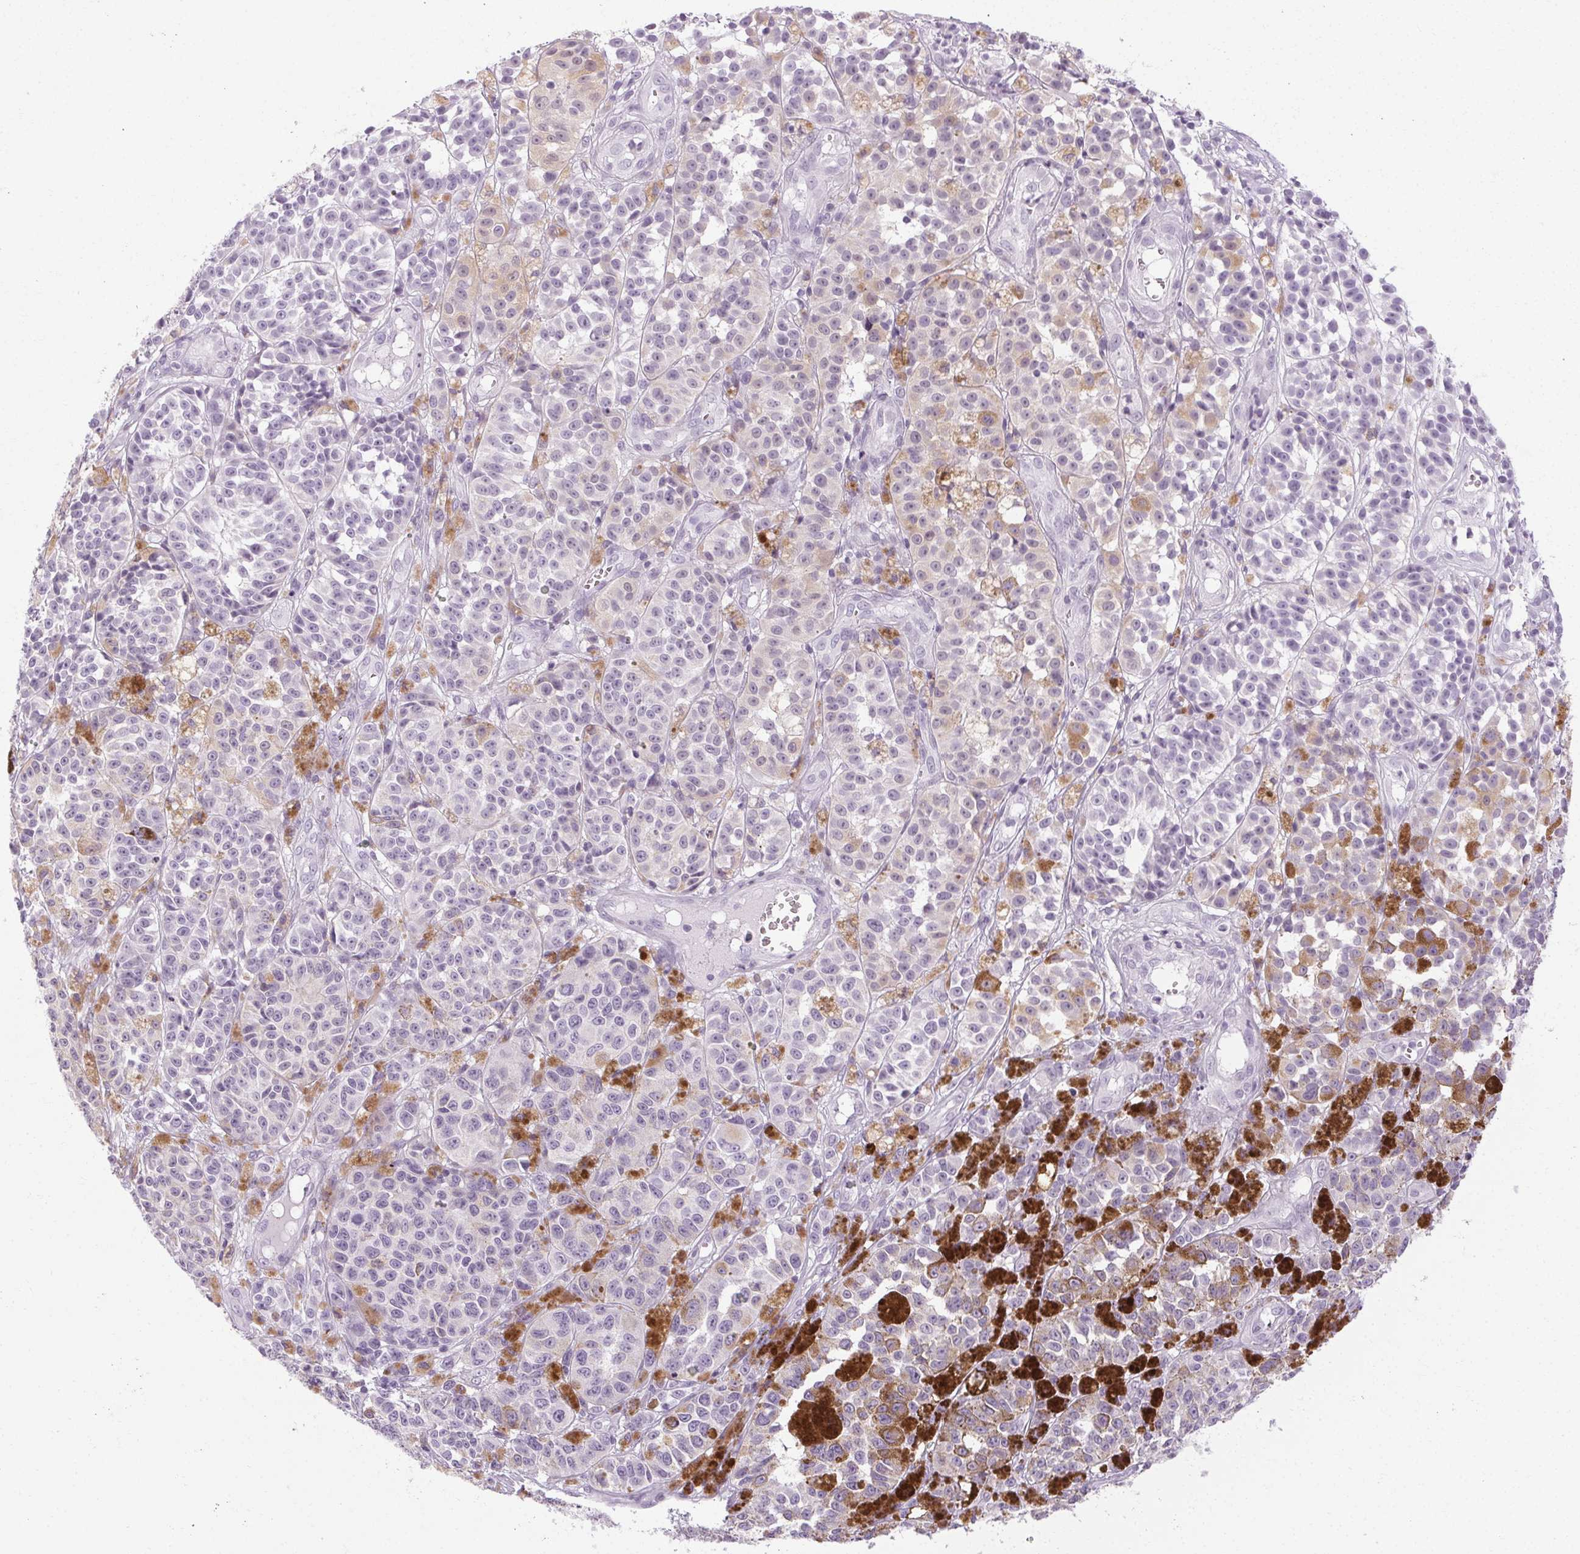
{"staining": {"intensity": "negative", "quantity": "none", "location": "none"}, "tissue": "melanoma", "cell_type": "Tumor cells", "image_type": "cancer", "snomed": [{"axis": "morphology", "description": "Malignant melanoma, NOS"}, {"axis": "topography", "description": "Skin"}], "caption": "High power microscopy micrograph of an immunohistochemistry (IHC) photomicrograph of melanoma, revealing no significant staining in tumor cells.", "gene": "POMC", "patient": {"sex": "female", "age": 58}}